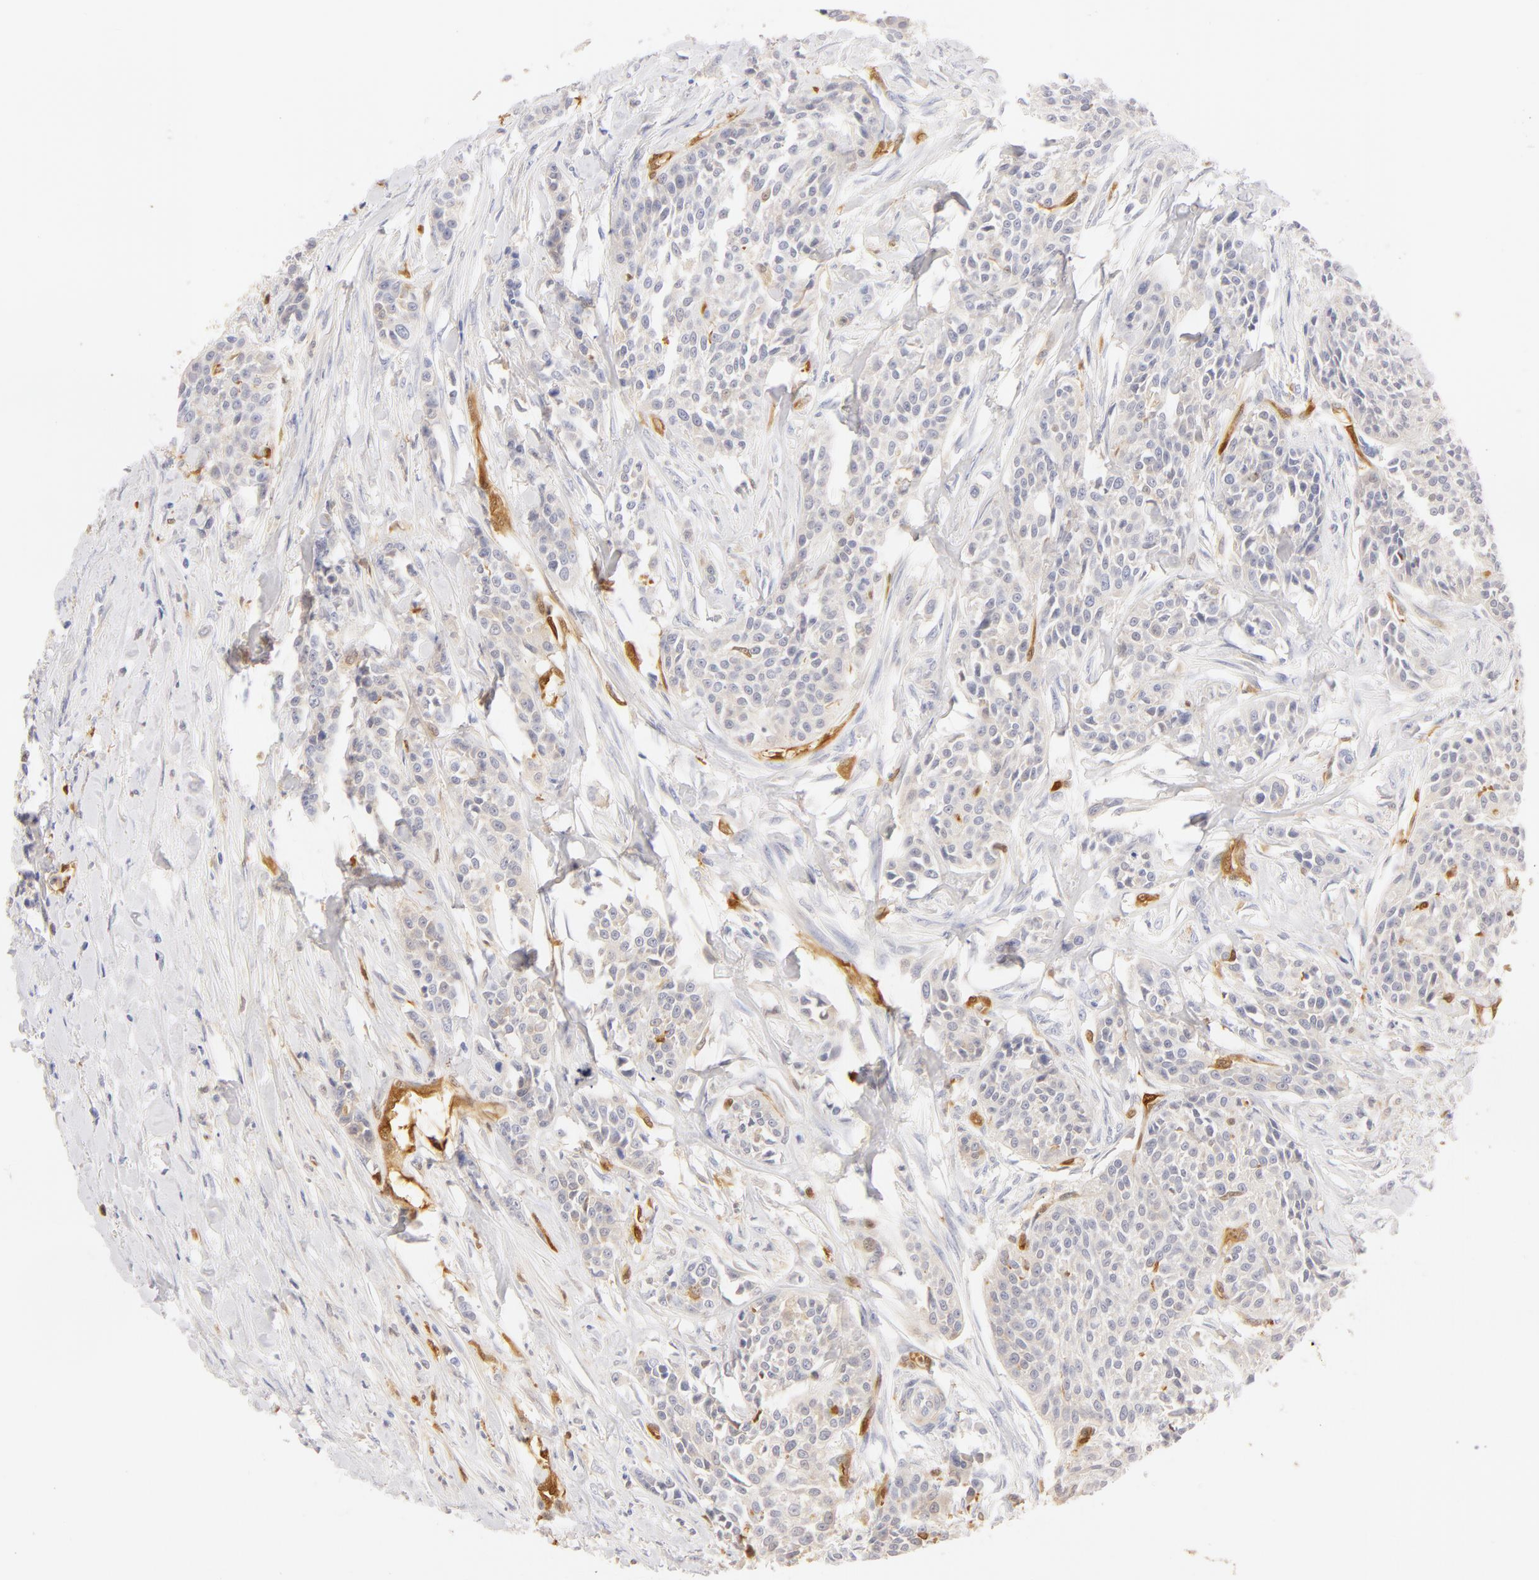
{"staining": {"intensity": "moderate", "quantity": "<25%", "location": "cytoplasmic/membranous,nuclear"}, "tissue": "urothelial cancer", "cell_type": "Tumor cells", "image_type": "cancer", "snomed": [{"axis": "morphology", "description": "Urothelial carcinoma, High grade"}, {"axis": "topography", "description": "Urinary bladder"}], "caption": "High-grade urothelial carcinoma stained with a brown dye shows moderate cytoplasmic/membranous and nuclear positive expression in about <25% of tumor cells.", "gene": "CA2", "patient": {"sex": "male", "age": 56}}